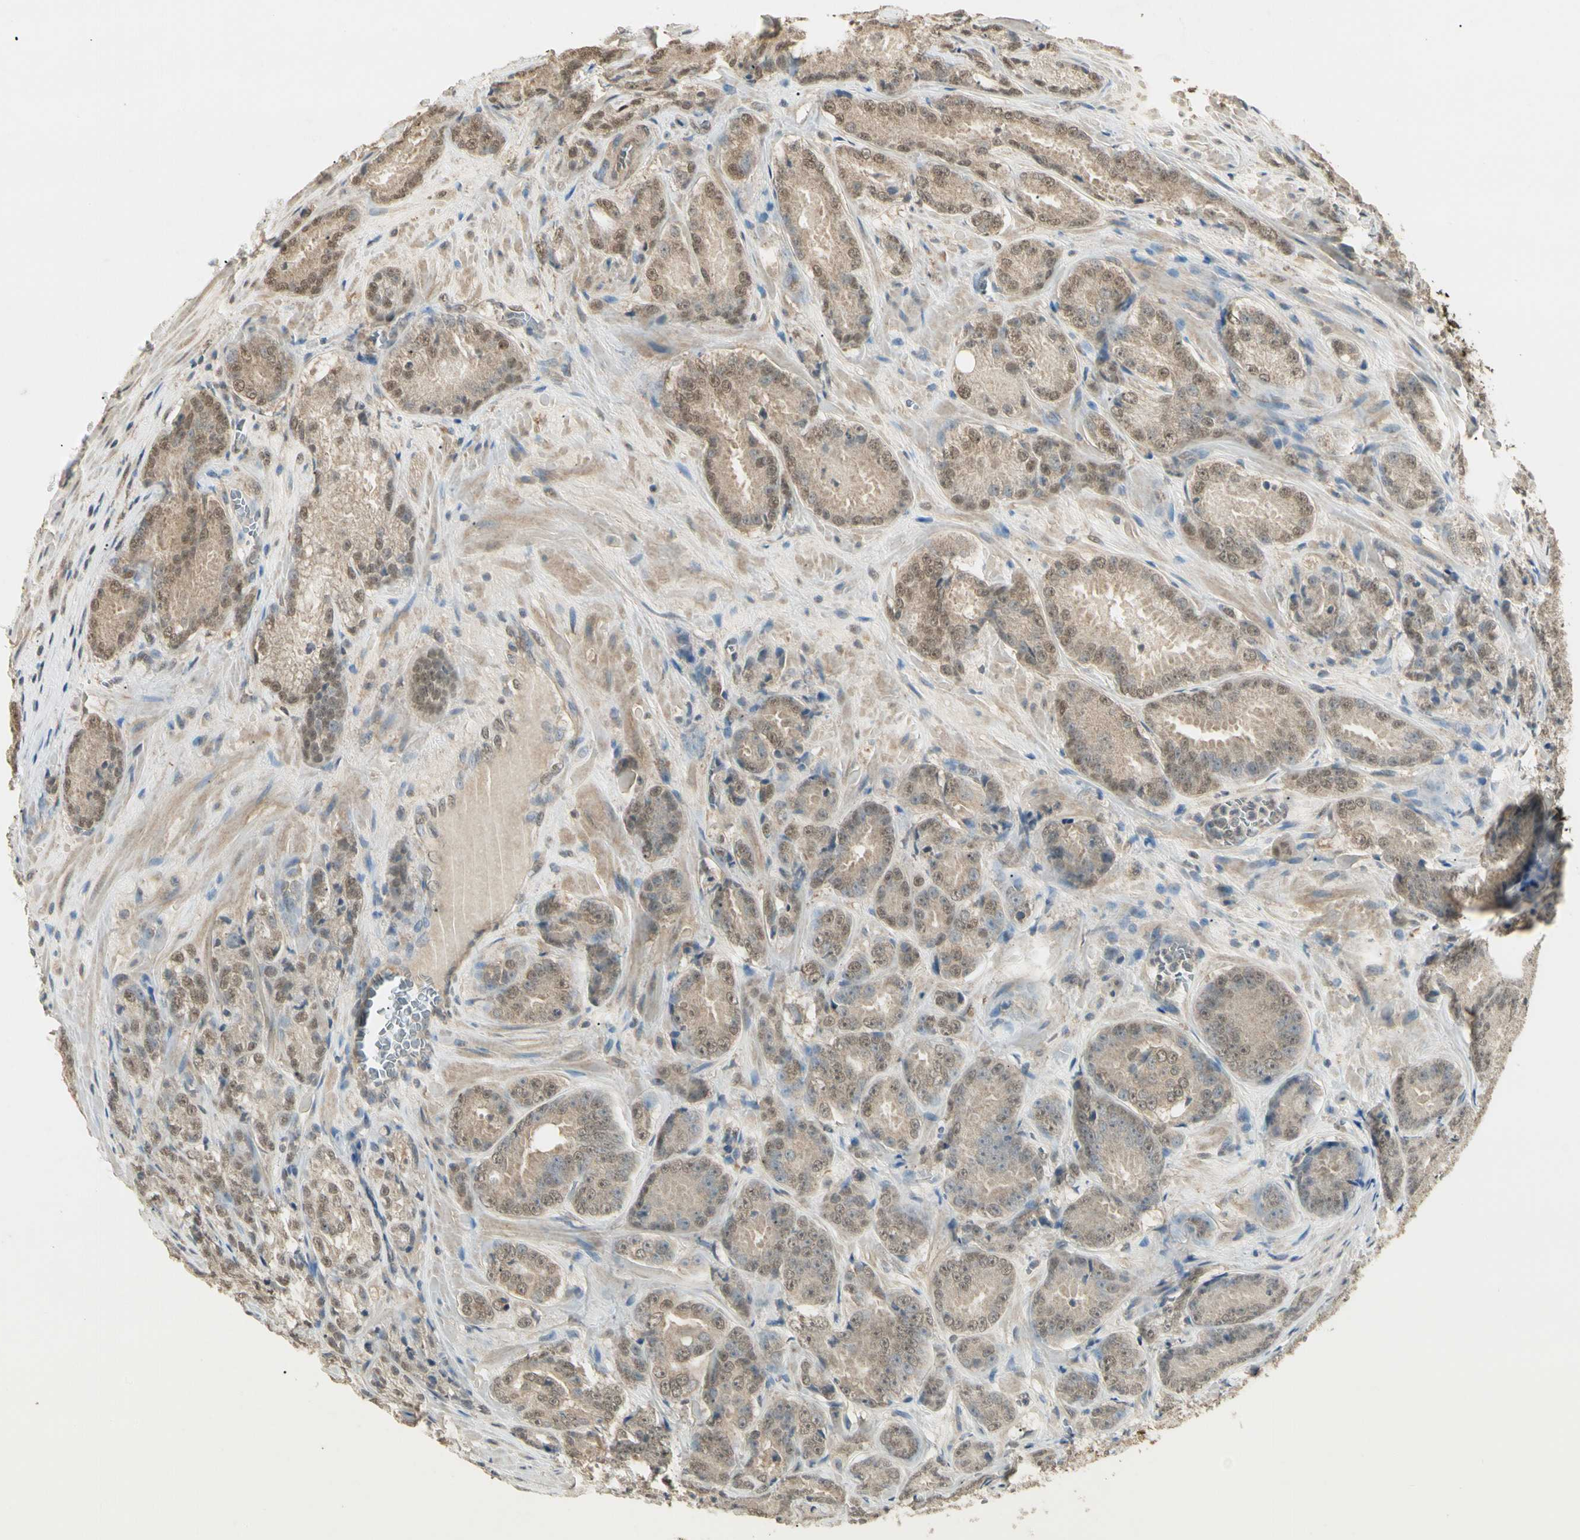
{"staining": {"intensity": "weak", "quantity": ">75%", "location": "cytoplasmic/membranous,nuclear"}, "tissue": "prostate cancer", "cell_type": "Tumor cells", "image_type": "cancer", "snomed": [{"axis": "morphology", "description": "Adenocarcinoma, High grade"}, {"axis": "topography", "description": "Prostate"}], "caption": "A brown stain labels weak cytoplasmic/membranous and nuclear positivity of a protein in human prostate cancer tumor cells.", "gene": "SGCA", "patient": {"sex": "male", "age": 64}}